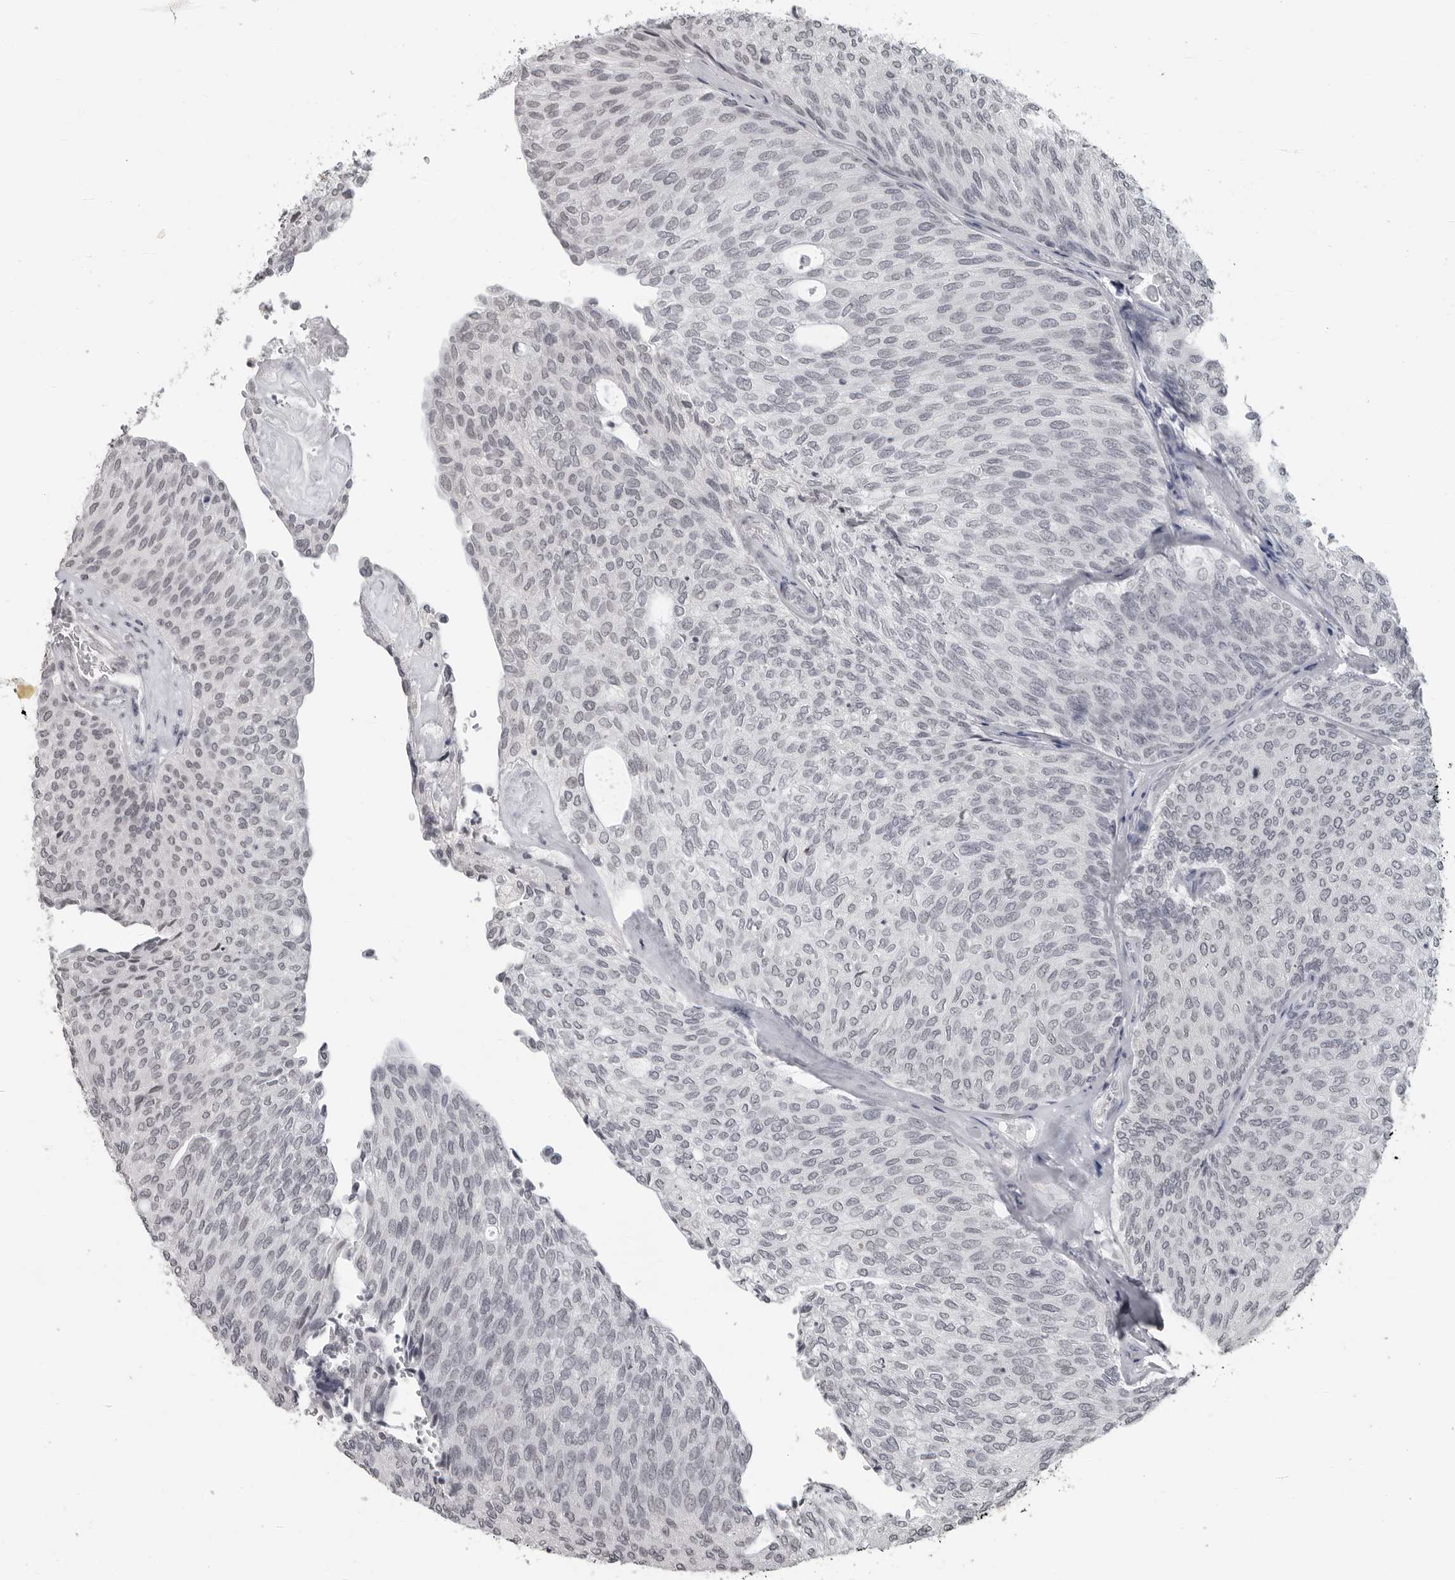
{"staining": {"intensity": "negative", "quantity": "none", "location": "none"}, "tissue": "urothelial cancer", "cell_type": "Tumor cells", "image_type": "cancer", "snomed": [{"axis": "morphology", "description": "Urothelial carcinoma, Low grade"}, {"axis": "topography", "description": "Urinary bladder"}], "caption": "The immunohistochemistry (IHC) image has no significant positivity in tumor cells of low-grade urothelial carcinoma tissue.", "gene": "DDX54", "patient": {"sex": "female", "age": 79}}